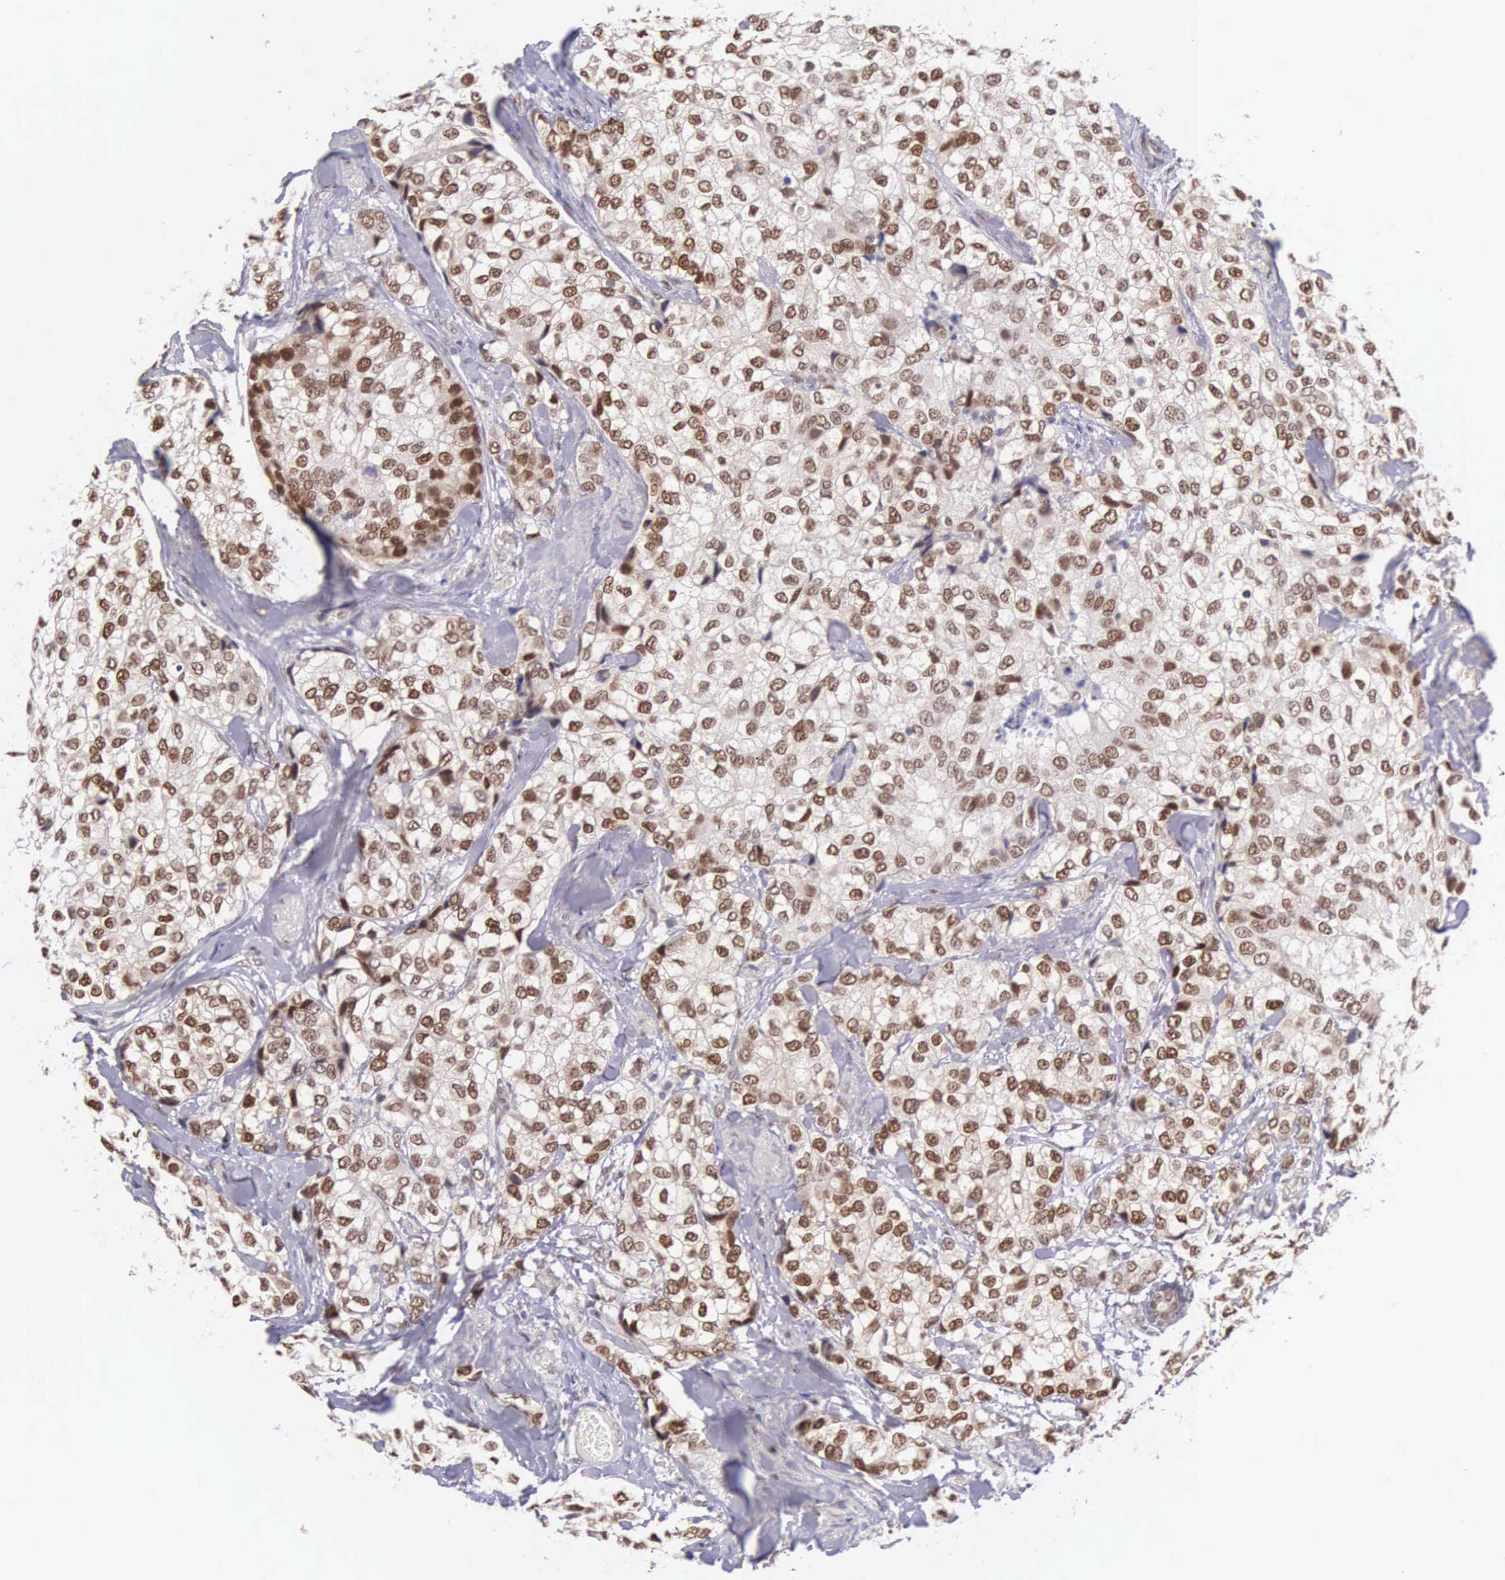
{"staining": {"intensity": "moderate", "quantity": ">75%", "location": "nuclear"}, "tissue": "breast cancer", "cell_type": "Tumor cells", "image_type": "cancer", "snomed": [{"axis": "morphology", "description": "Duct carcinoma"}, {"axis": "topography", "description": "Breast"}], "caption": "Breast infiltrating ductal carcinoma tissue demonstrates moderate nuclear staining in approximately >75% of tumor cells", "gene": "CCDC117", "patient": {"sex": "female", "age": 68}}